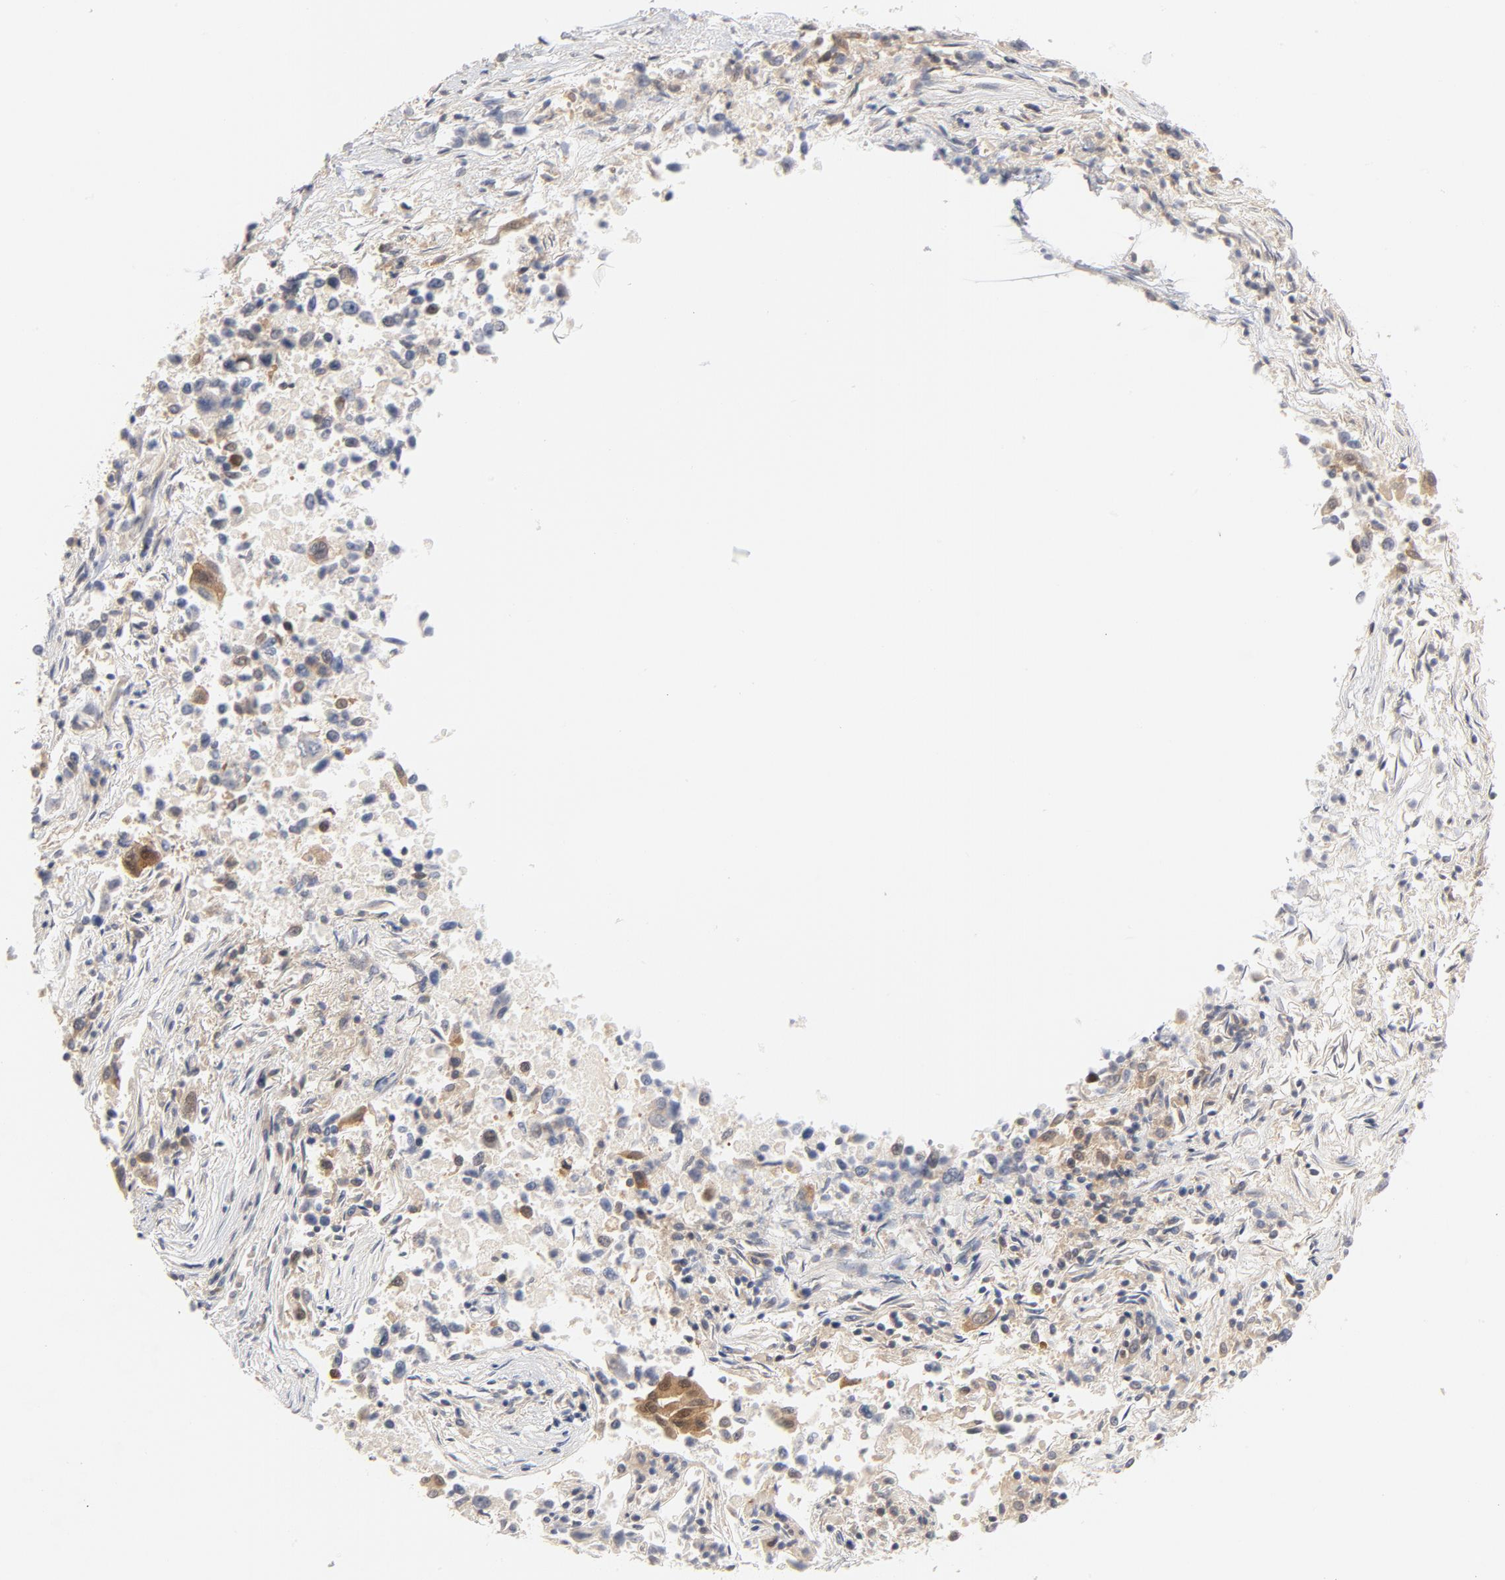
{"staining": {"intensity": "weak", "quantity": ">75%", "location": "cytoplasmic/membranous"}, "tissue": "lung cancer", "cell_type": "Tumor cells", "image_type": "cancer", "snomed": [{"axis": "morphology", "description": "Adenocarcinoma, NOS"}, {"axis": "topography", "description": "Lung"}], "caption": "Tumor cells display weak cytoplasmic/membranous positivity in about >75% of cells in lung cancer. The staining is performed using DAB brown chromogen to label protein expression. The nuclei are counter-stained blue using hematoxylin.", "gene": "UBL4A", "patient": {"sex": "male", "age": 84}}